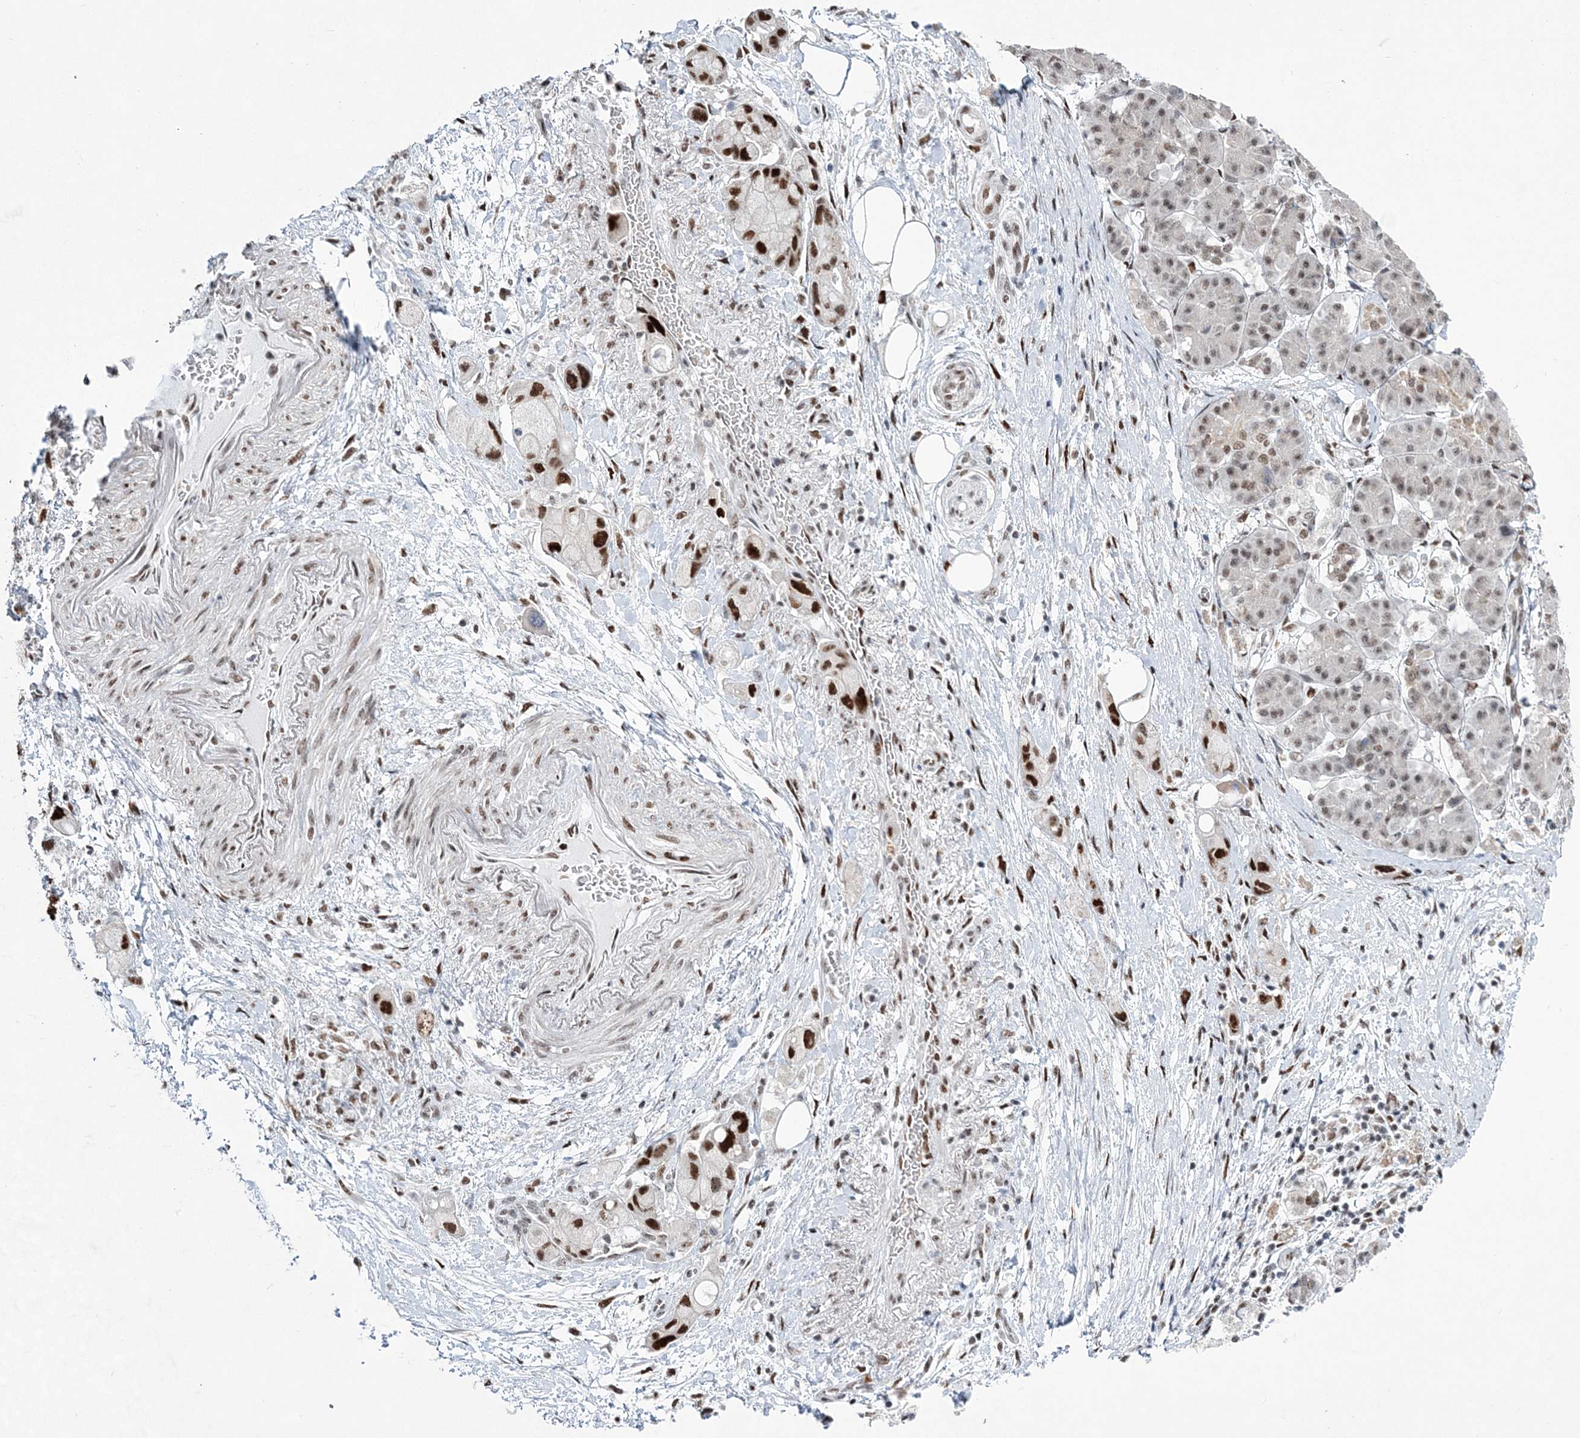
{"staining": {"intensity": "strong", "quantity": ">75%", "location": "nuclear"}, "tissue": "pancreatic cancer", "cell_type": "Tumor cells", "image_type": "cancer", "snomed": [{"axis": "morphology", "description": "Normal tissue, NOS"}, {"axis": "morphology", "description": "Adenocarcinoma, NOS"}, {"axis": "topography", "description": "Pancreas"}], "caption": "This photomicrograph displays IHC staining of human pancreatic cancer (adenocarcinoma), with high strong nuclear expression in approximately >75% of tumor cells.", "gene": "ZBTB7A", "patient": {"sex": "female", "age": 68}}